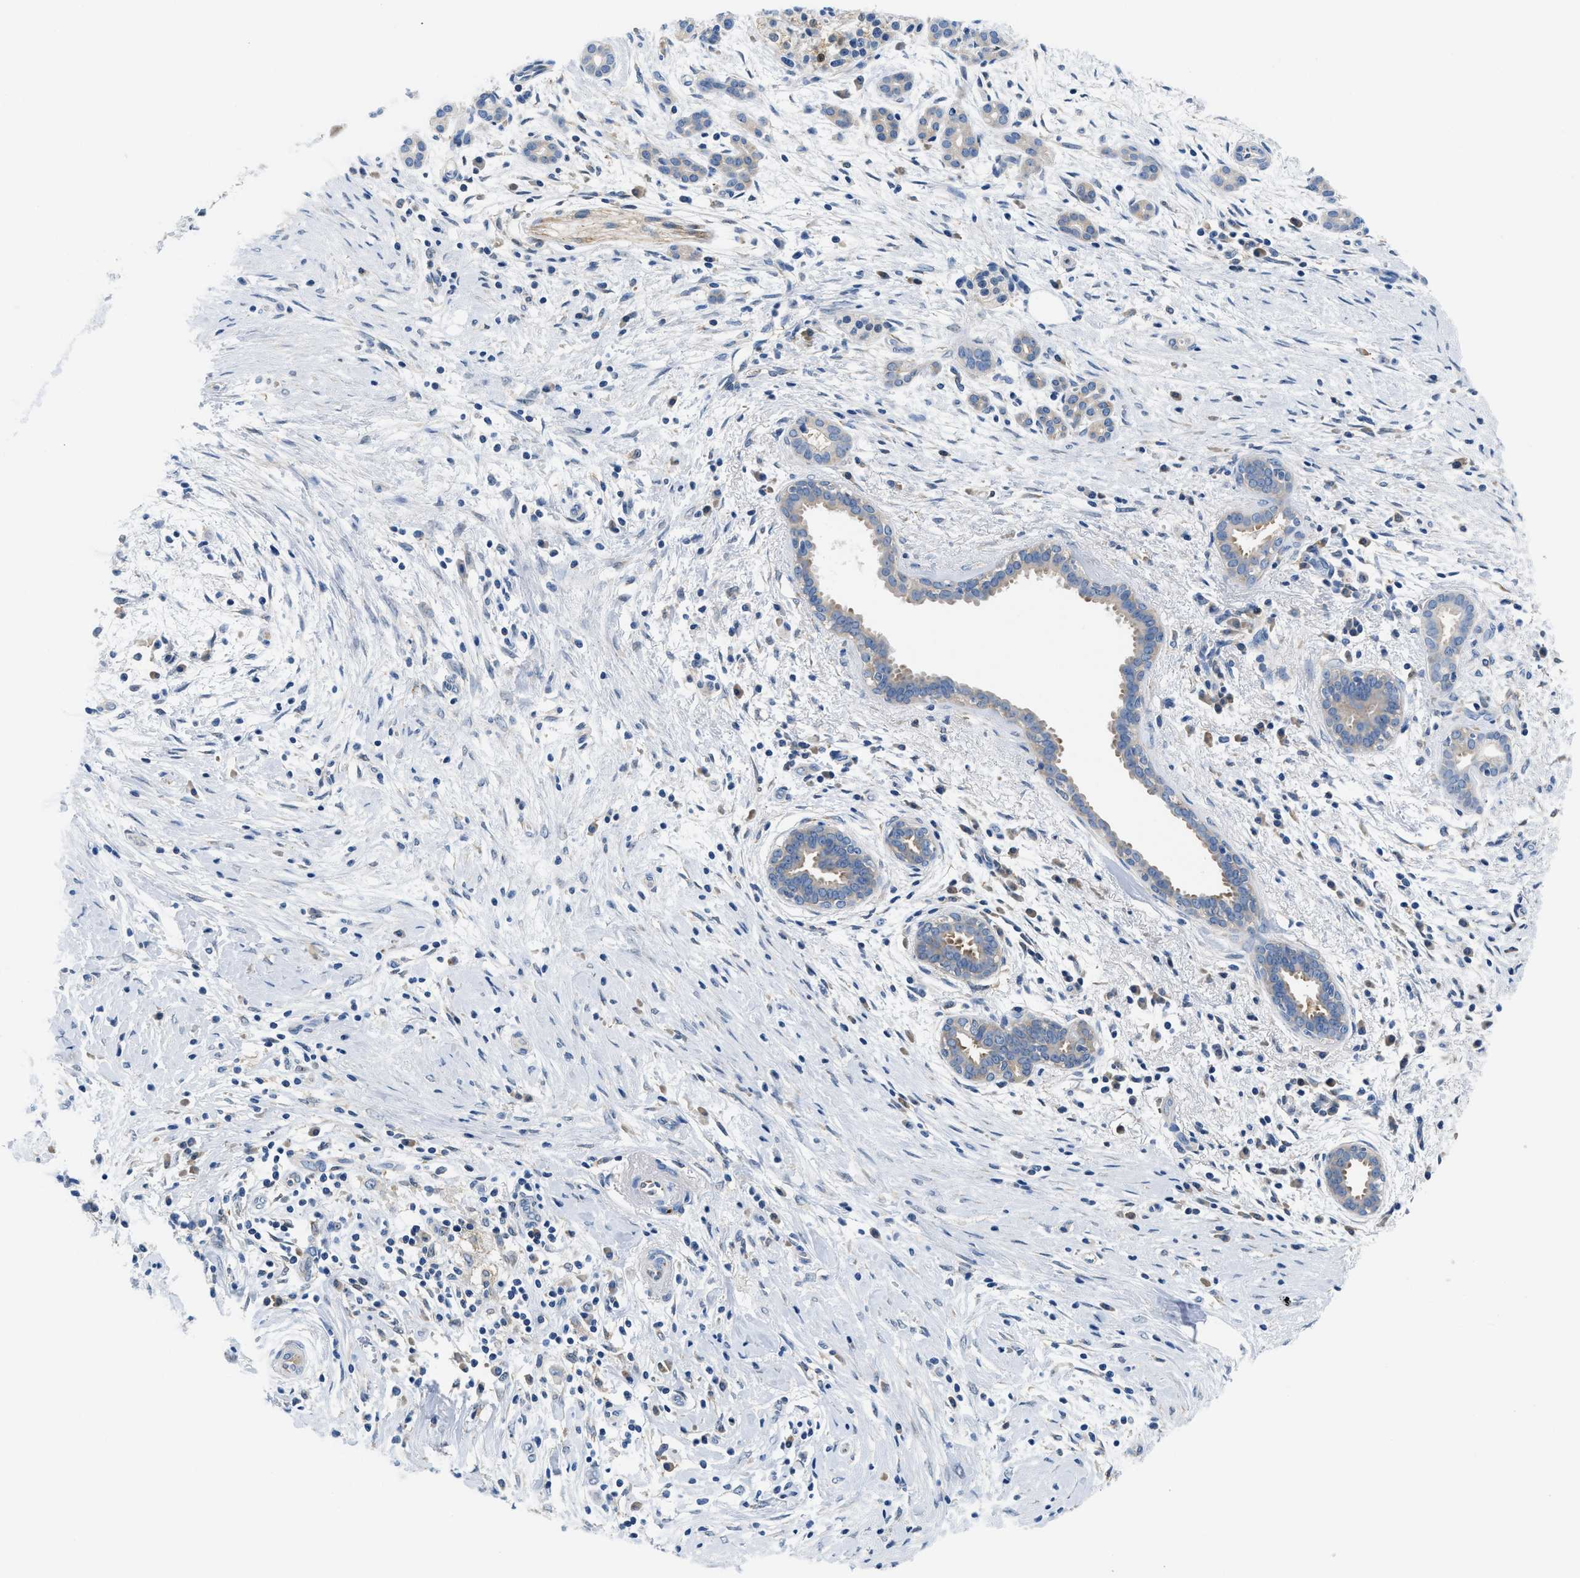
{"staining": {"intensity": "negative", "quantity": "none", "location": "none"}, "tissue": "pancreatic cancer", "cell_type": "Tumor cells", "image_type": "cancer", "snomed": [{"axis": "morphology", "description": "Adenocarcinoma, NOS"}, {"axis": "topography", "description": "Pancreas"}], "caption": "Pancreatic adenocarcinoma was stained to show a protein in brown. There is no significant expression in tumor cells.", "gene": "BNC2", "patient": {"sex": "female", "age": 70}}